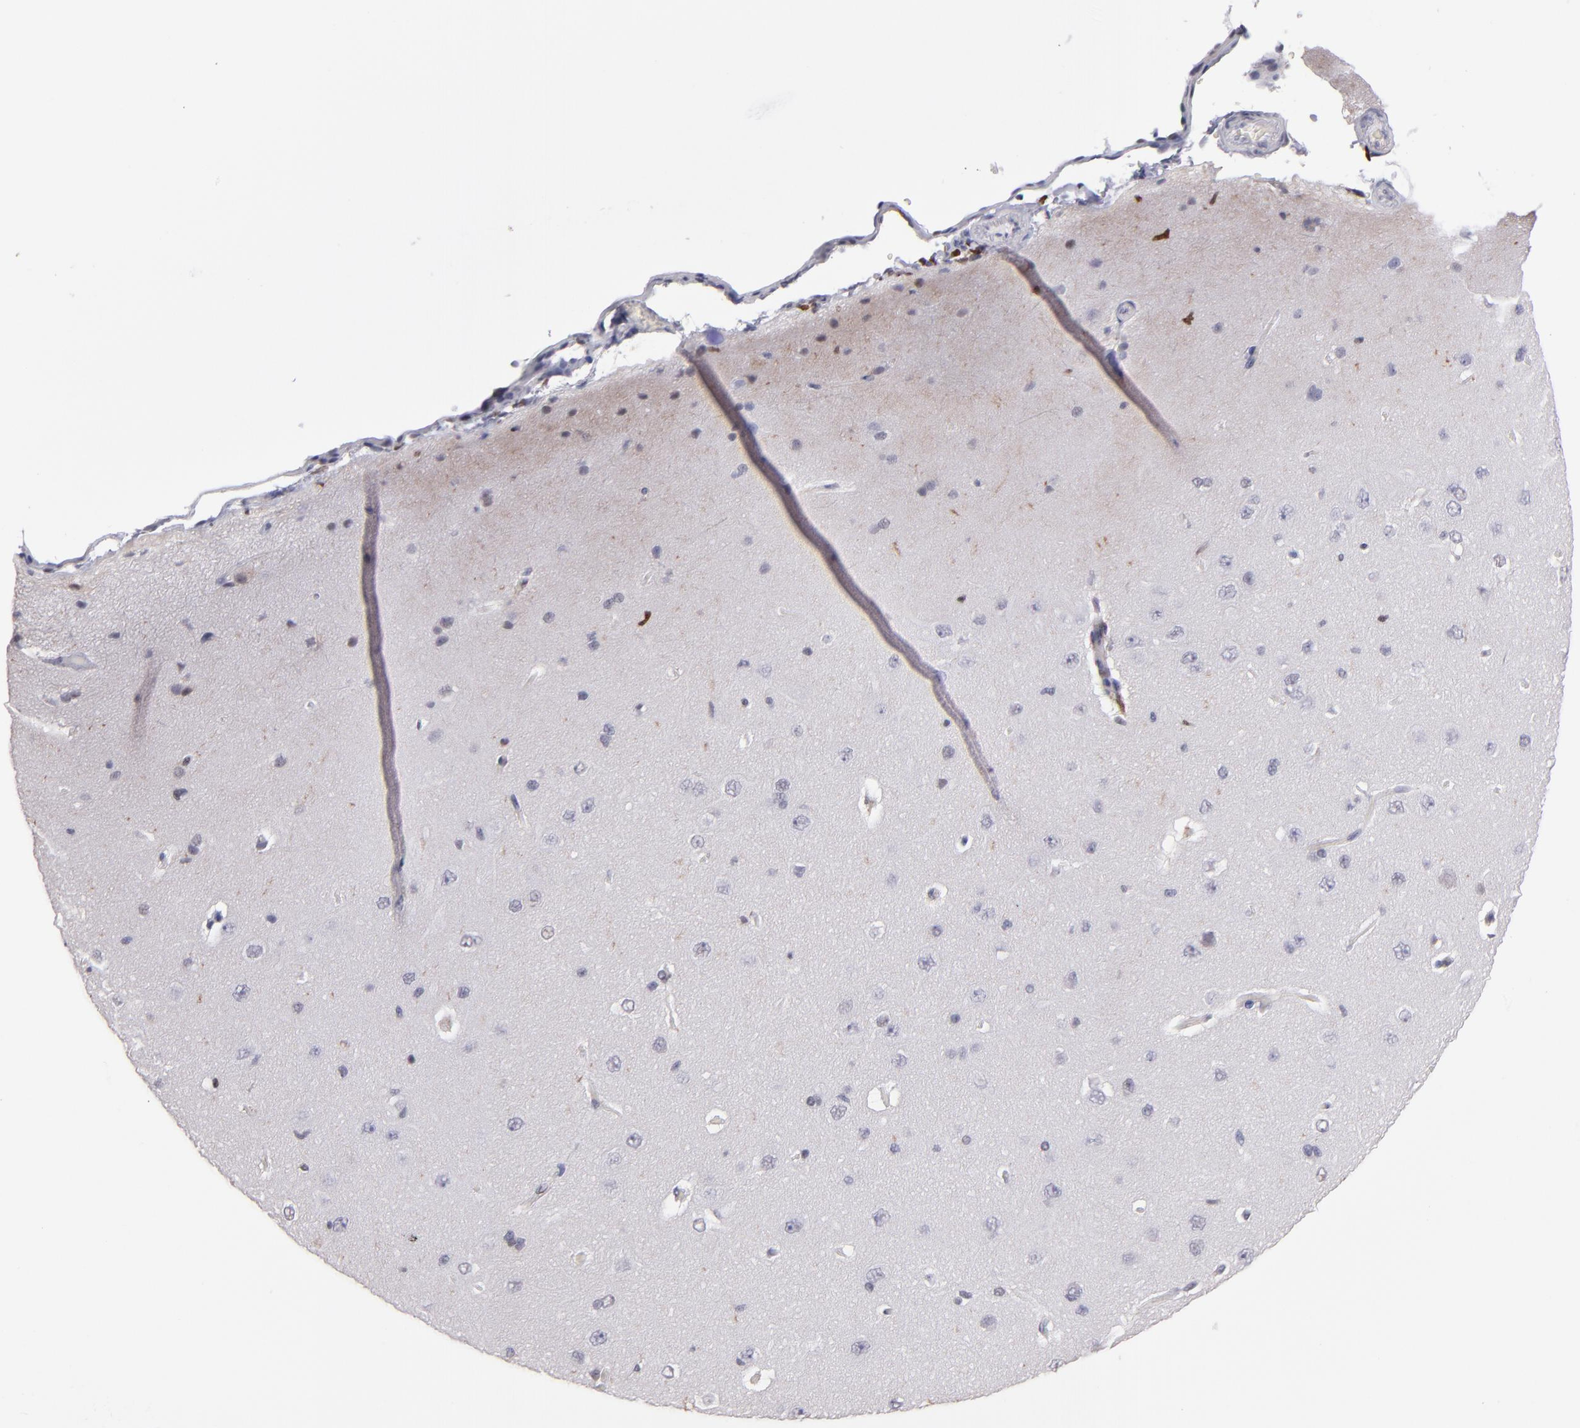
{"staining": {"intensity": "weak", "quantity": "25%-75%", "location": "nuclear"}, "tissue": "cerebral cortex", "cell_type": "Endothelial cells", "image_type": "normal", "snomed": [{"axis": "morphology", "description": "Normal tissue, NOS"}, {"axis": "topography", "description": "Cerebral cortex"}], "caption": "Protein staining of normal cerebral cortex shows weak nuclear staining in about 25%-75% of endothelial cells.", "gene": "POLA1", "patient": {"sex": "female", "age": 45}}